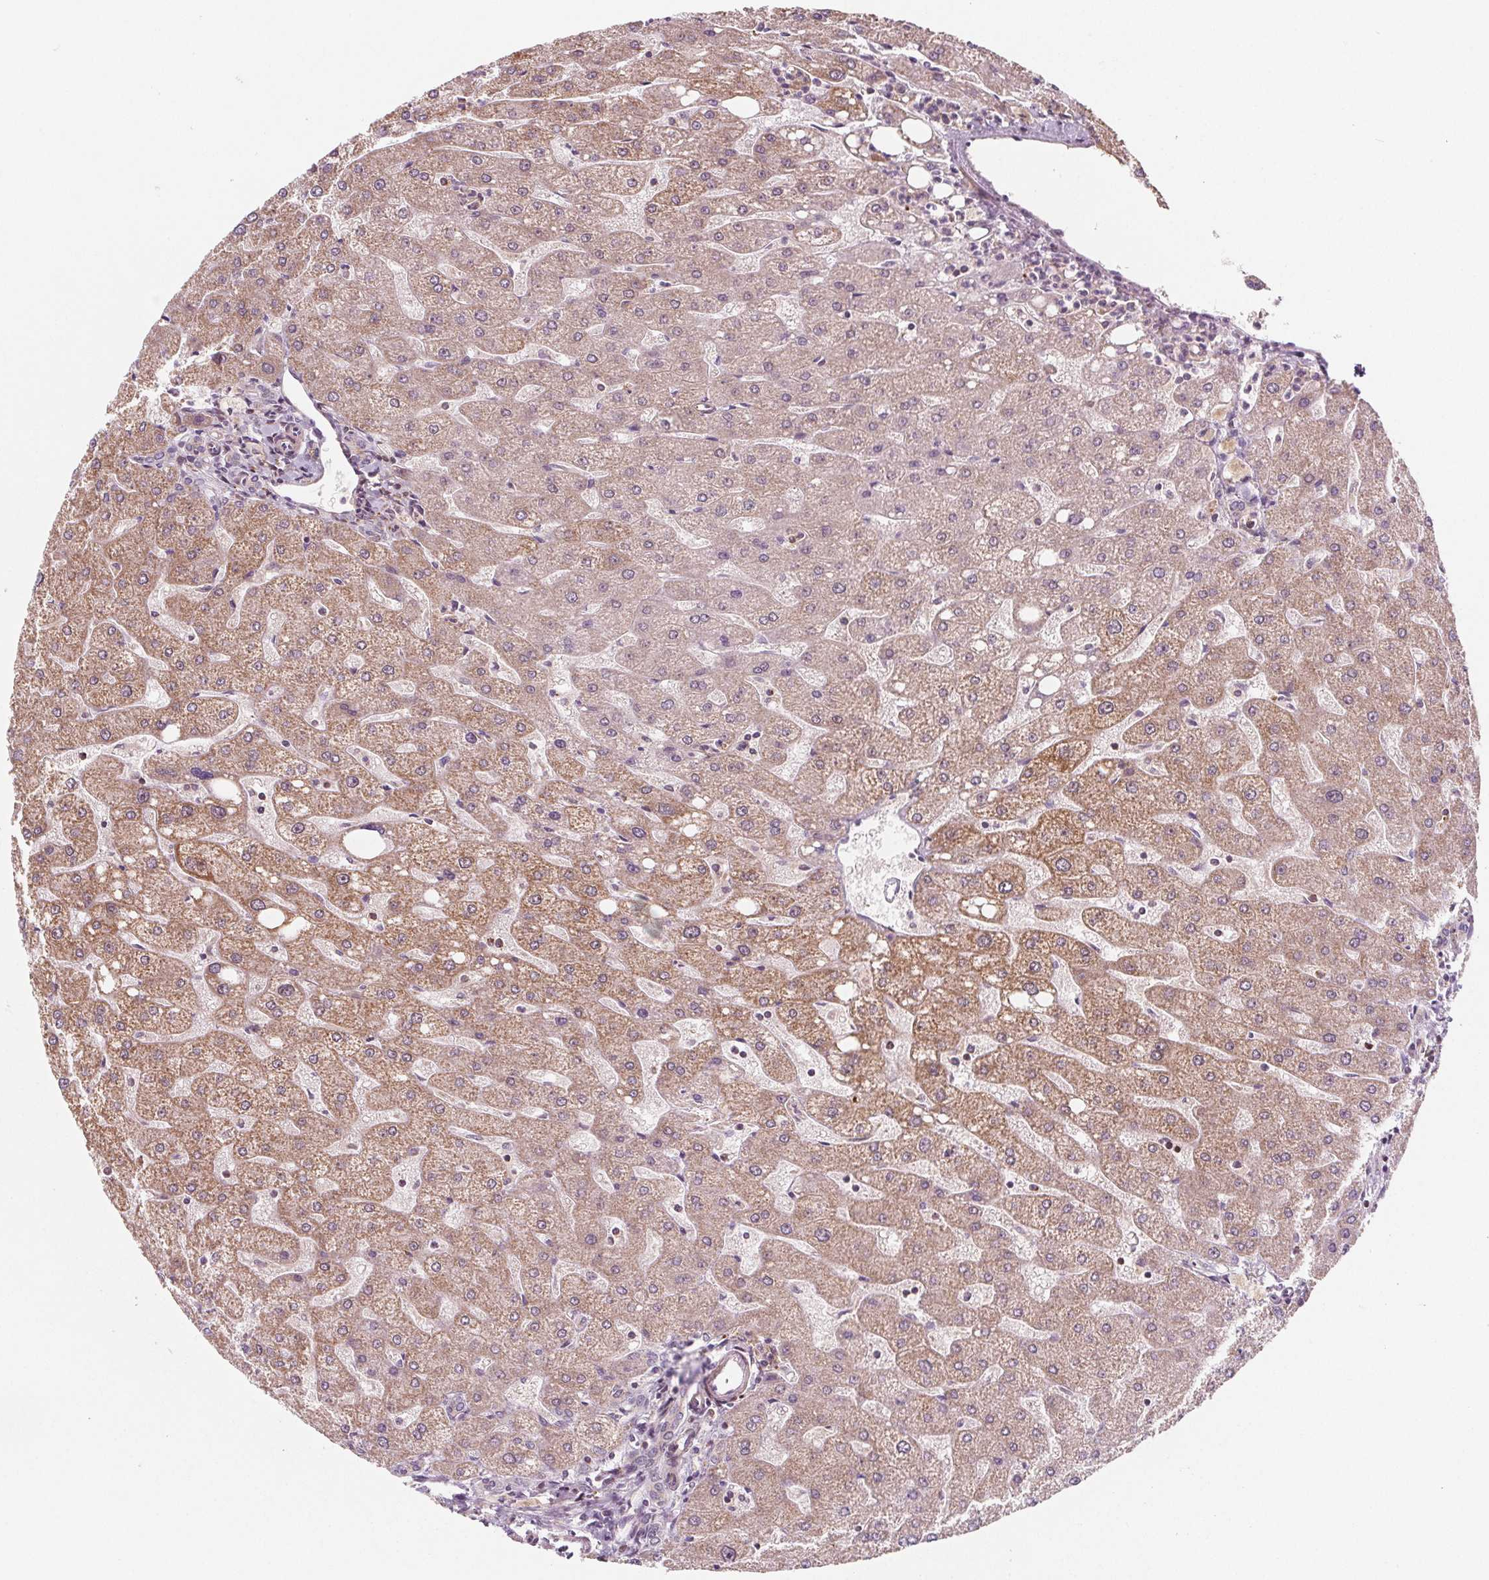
{"staining": {"intensity": "weak", "quantity": "25%-75%", "location": "cytoplasmic/membranous"}, "tissue": "liver", "cell_type": "Cholangiocytes", "image_type": "normal", "snomed": [{"axis": "morphology", "description": "Normal tissue, NOS"}, {"axis": "topography", "description": "Liver"}], "caption": "A brown stain labels weak cytoplasmic/membranous expression of a protein in cholangiocytes of normal human liver.", "gene": "ADAM33", "patient": {"sex": "male", "age": 67}}